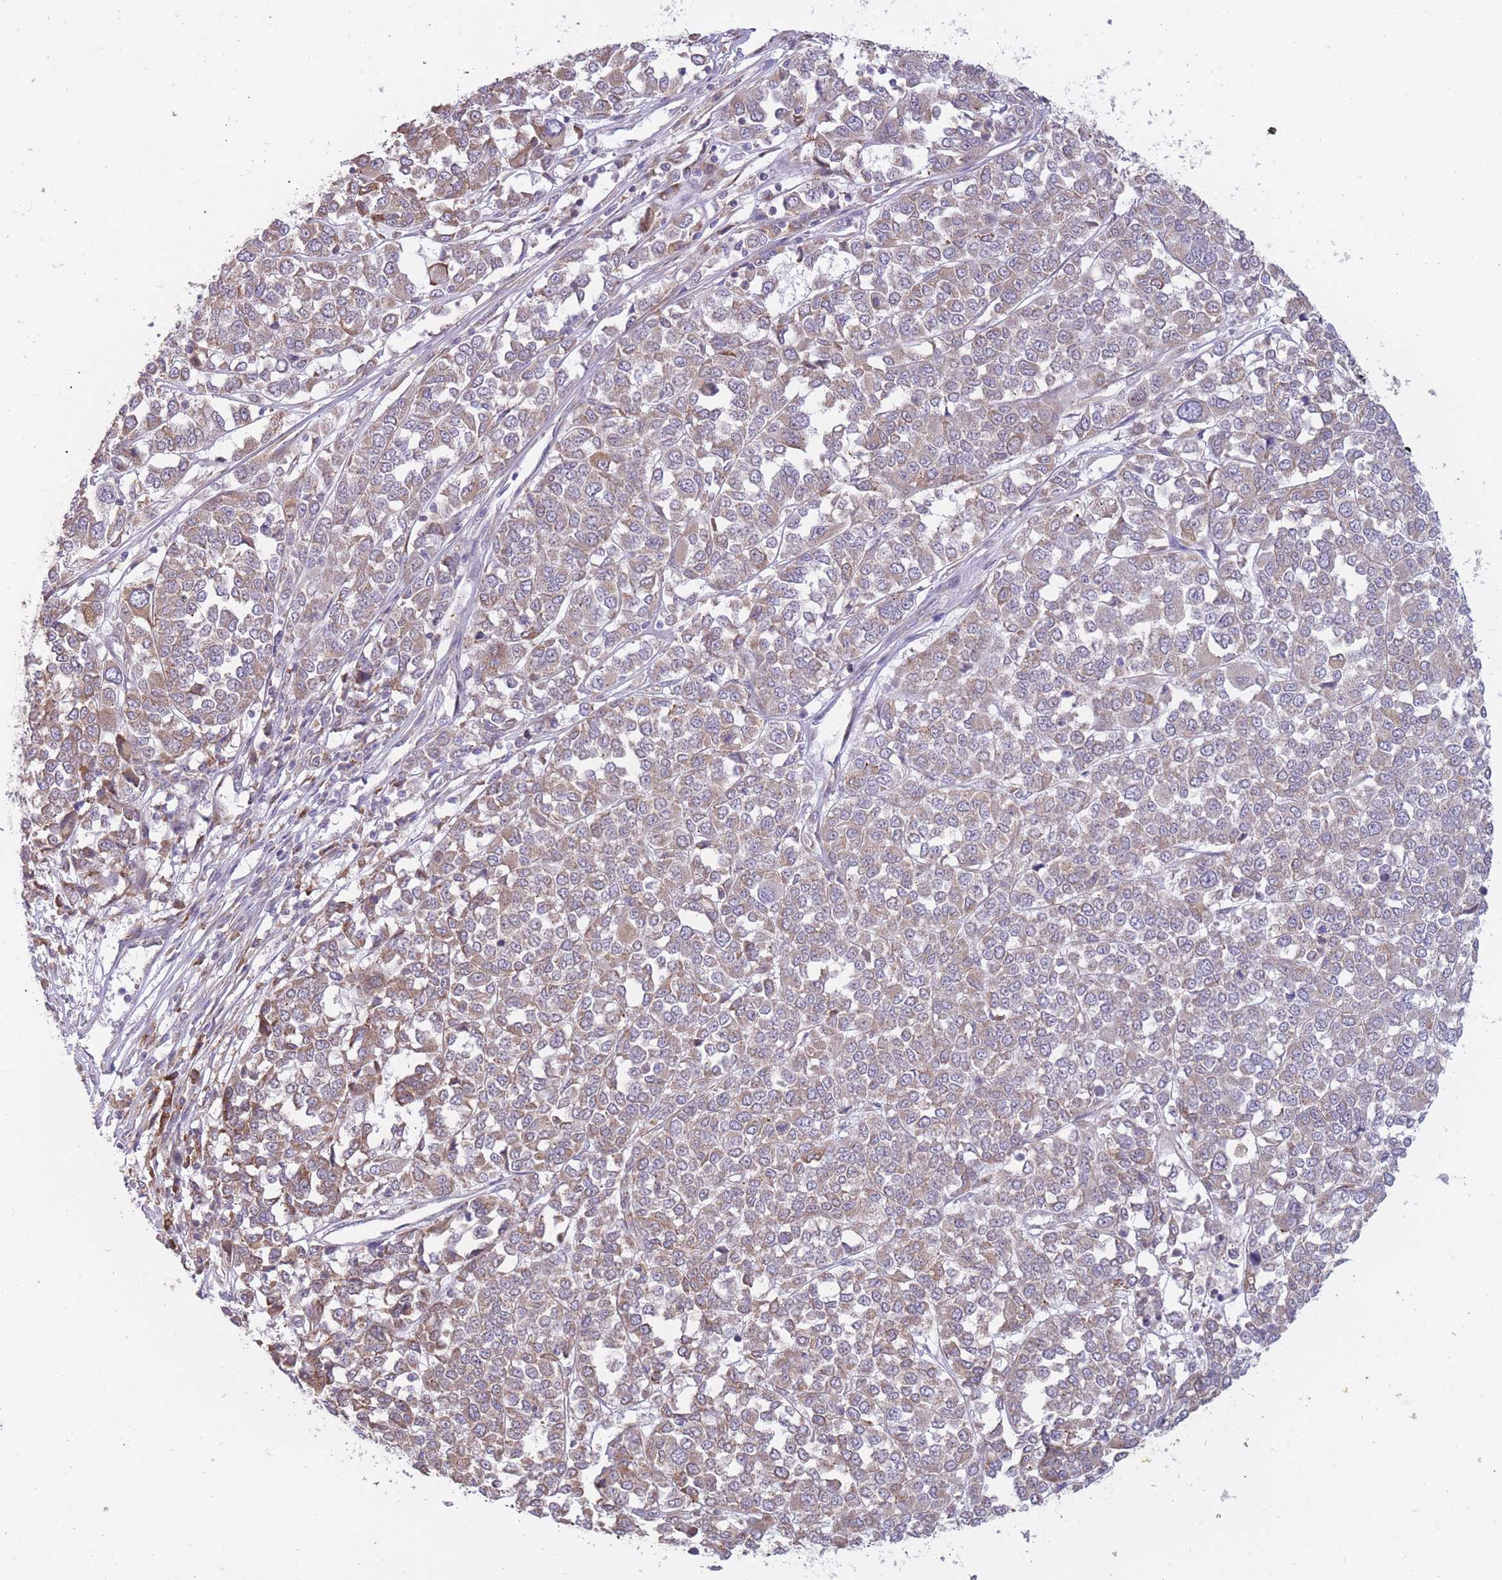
{"staining": {"intensity": "weak", "quantity": "25%-75%", "location": "cytoplasmic/membranous"}, "tissue": "melanoma", "cell_type": "Tumor cells", "image_type": "cancer", "snomed": [{"axis": "morphology", "description": "Malignant melanoma, Metastatic site"}, {"axis": "topography", "description": "Lymph node"}], "caption": "A brown stain labels weak cytoplasmic/membranous expression of a protein in human malignant melanoma (metastatic site) tumor cells. The staining was performed using DAB, with brown indicating positive protein expression. Nuclei are stained blue with hematoxylin.", "gene": "TRAPPC5", "patient": {"sex": "male", "age": 44}}